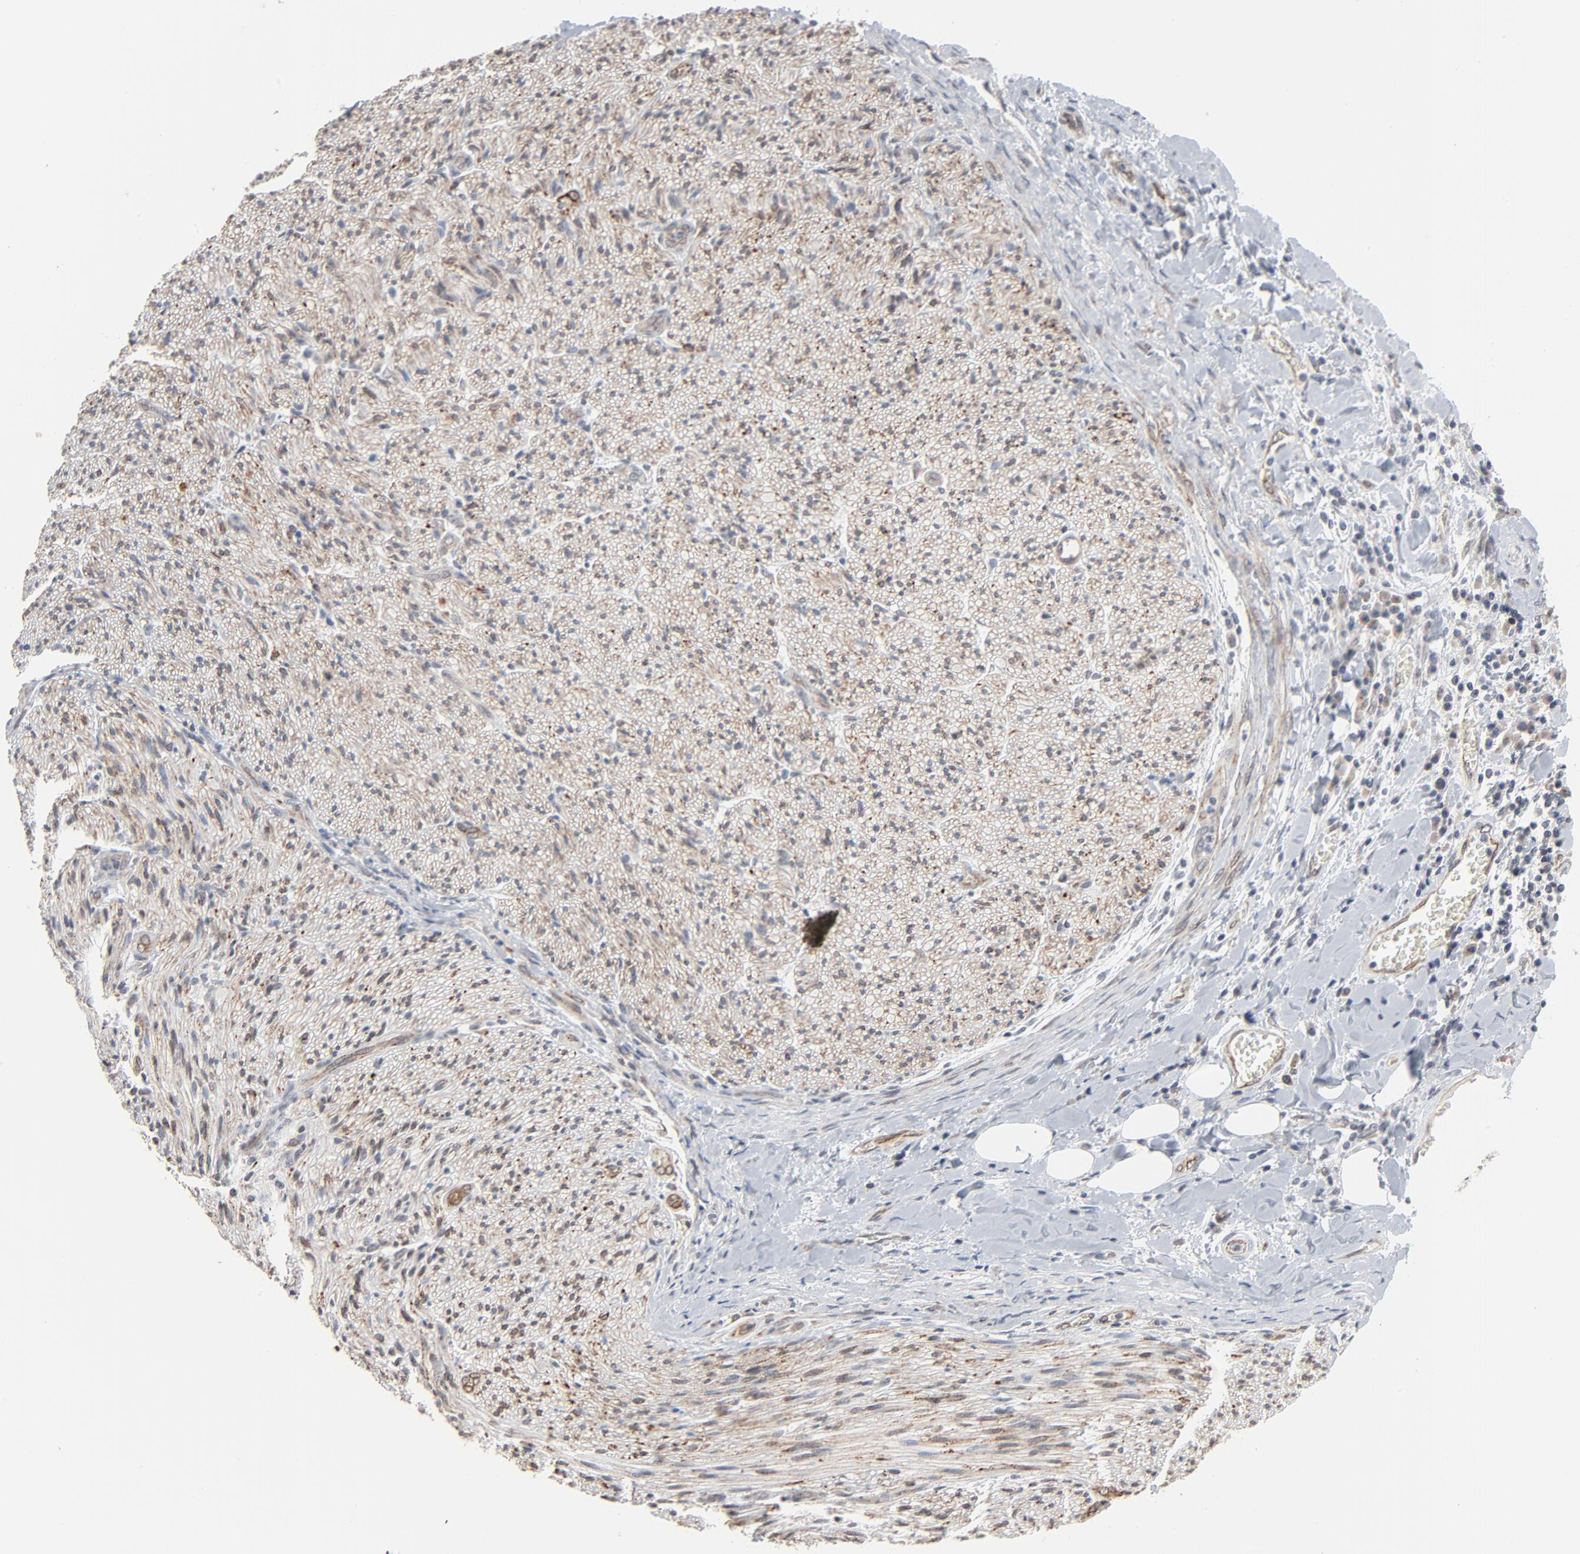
{"staining": {"intensity": "moderate", "quantity": ">75%", "location": "cytoplasmic/membranous"}, "tissue": "liver cancer", "cell_type": "Tumor cells", "image_type": "cancer", "snomed": [{"axis": "morphology", "description": "Cholangiocarcinoma"}, {"axis": "topography", "description": "Liver"}], "caption": "A micrograph of human liver cholangiocarcinoma stained for a protein exhibits moderate cytoplasmic/membranous brown staining in tumor cells.", "gene": "ITPR3", "patient": {"sex": "male", "age": 58}}